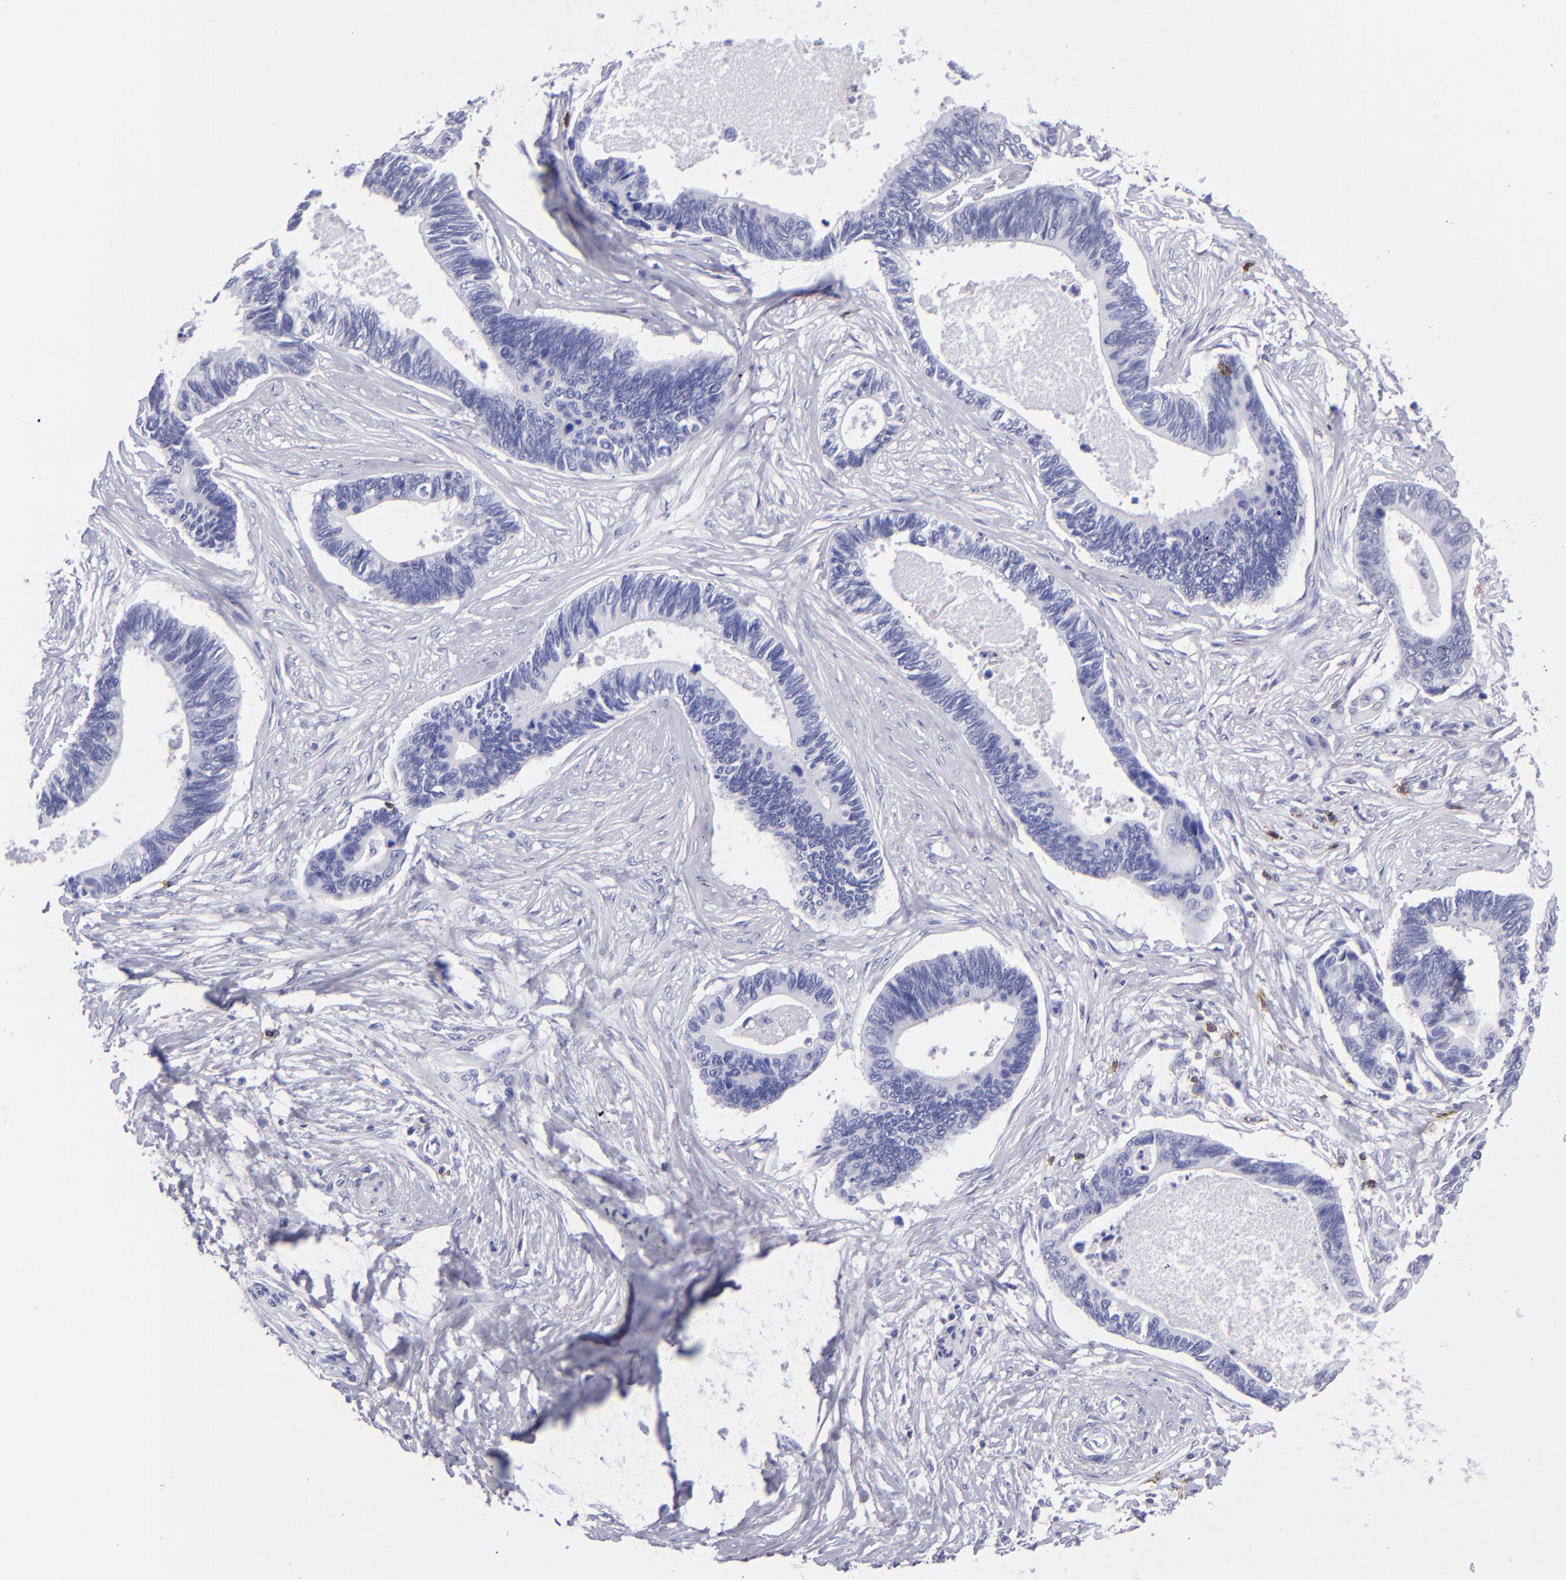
{"staining": {"intensity": "negative", "quantity": "none", "location": "none"}, "tissue": "pancreatic cancer", "cell_type": "Tumor cells", "image_type": "cancer", "snomed": [{"axis": "morphology", "description": "Adenocarcinoma, NOS"}, {"axis": "topography", "description": "Pancreas"}], "caption": "Immunohistochemical staining of pancreatic cancer (adenocarcinoma) shows no significant positivity in tumor cells.", "gene": "CD6", "patient": {"sex": "female", "age": 70}}